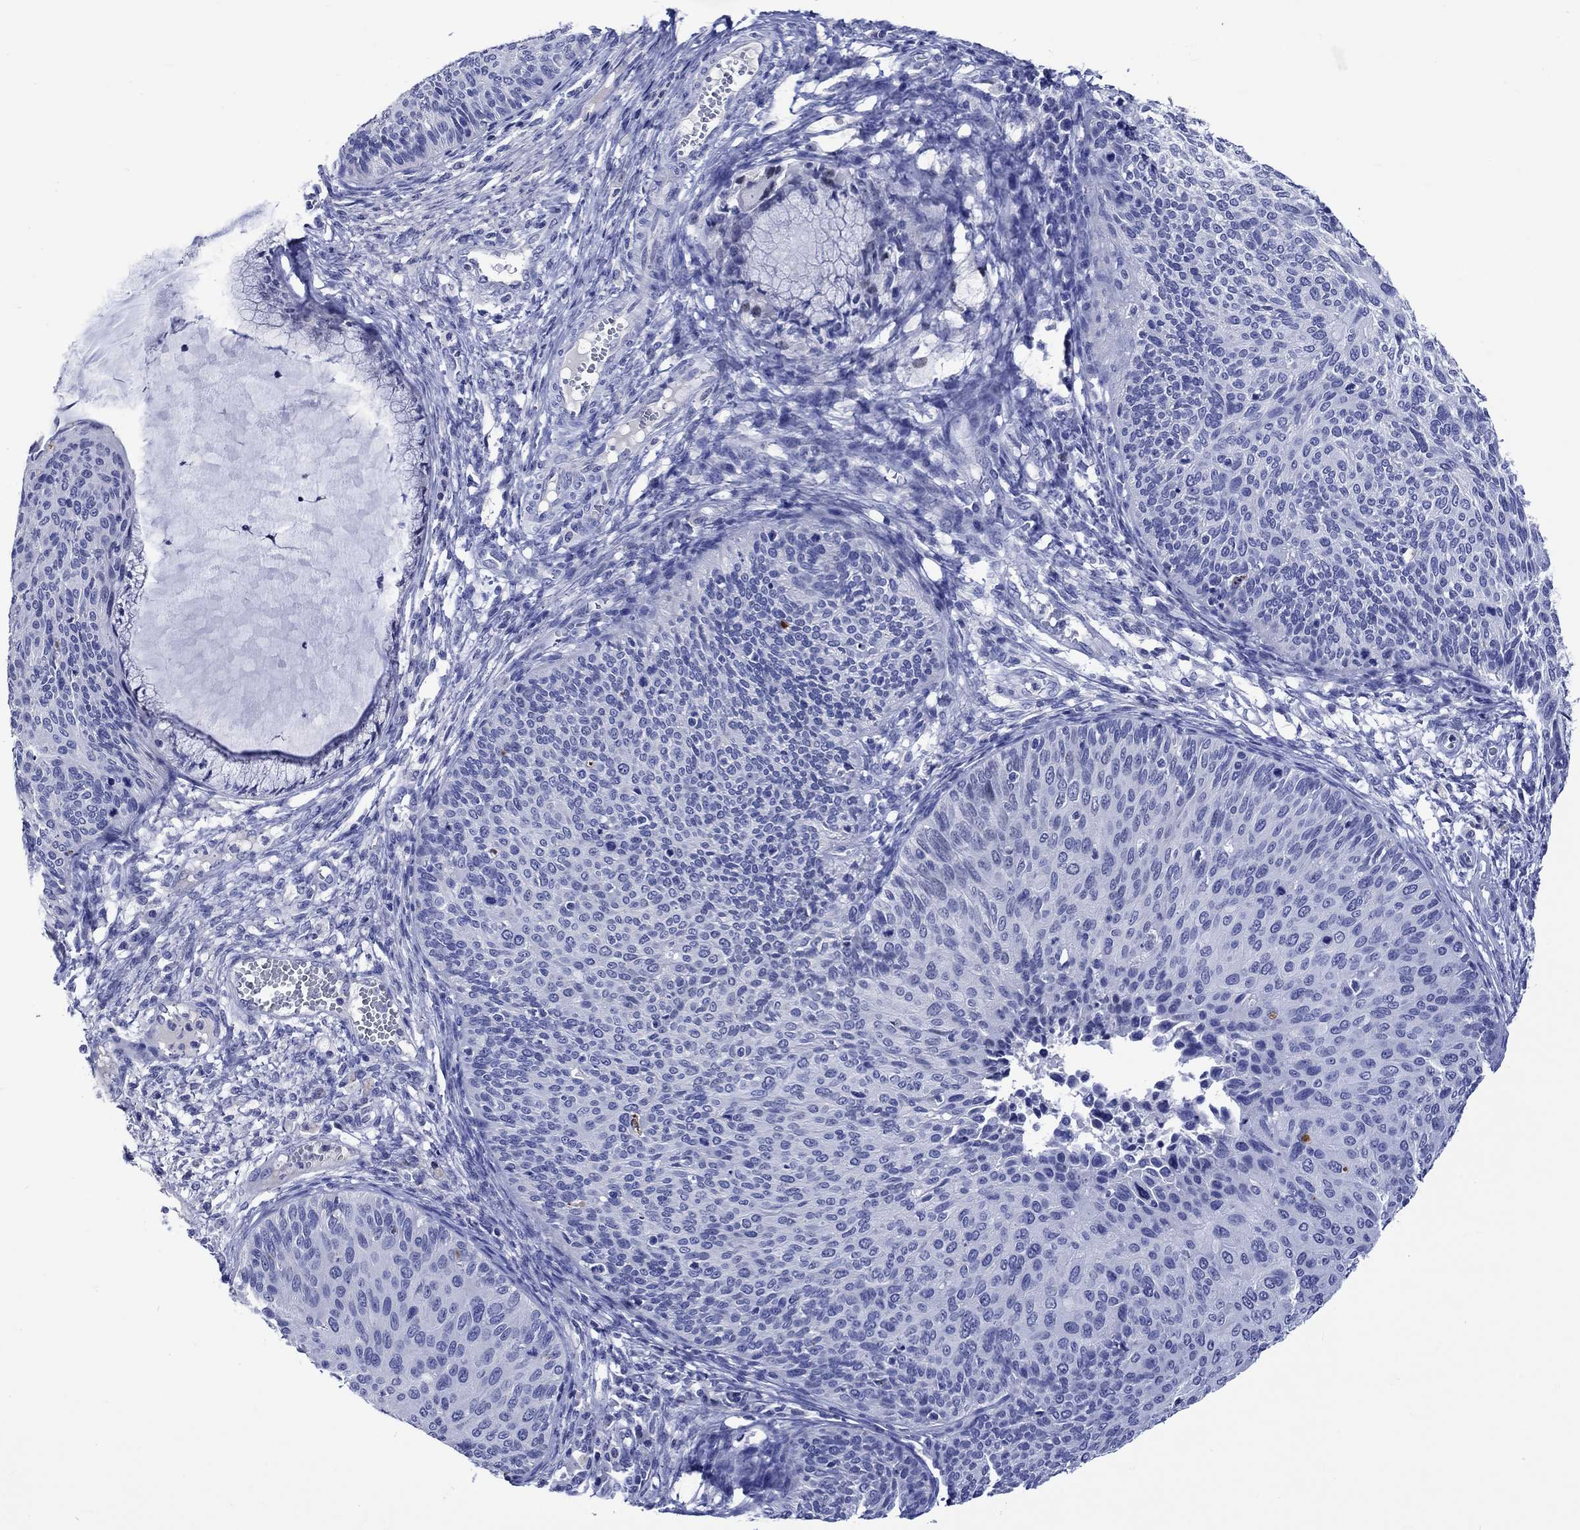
{"staining": {"intensity": "negative", "quantity": "none", "location": "none"}, "tissue": "cervical cancer", "cell_type": "Tumor cells", "image_type": "cancer", "snomed": [{"axis": "morphology", "description": "Squamous cell carcinoma, NOS"}, {"axis": "topography", "description": "Cervix"}], "caption": "High power microscopy image of an IHC image of squamous cell carcinoma (cervical), revealing no significant positivity in tumor cells. The staining is performed using DAB (3,3'-diaminobenzidine) brown chromogen with nuclei counter-stained in using hematoxylin.", "gene": "KLHL35", "patient": {"sex": "female", "age": 36}}